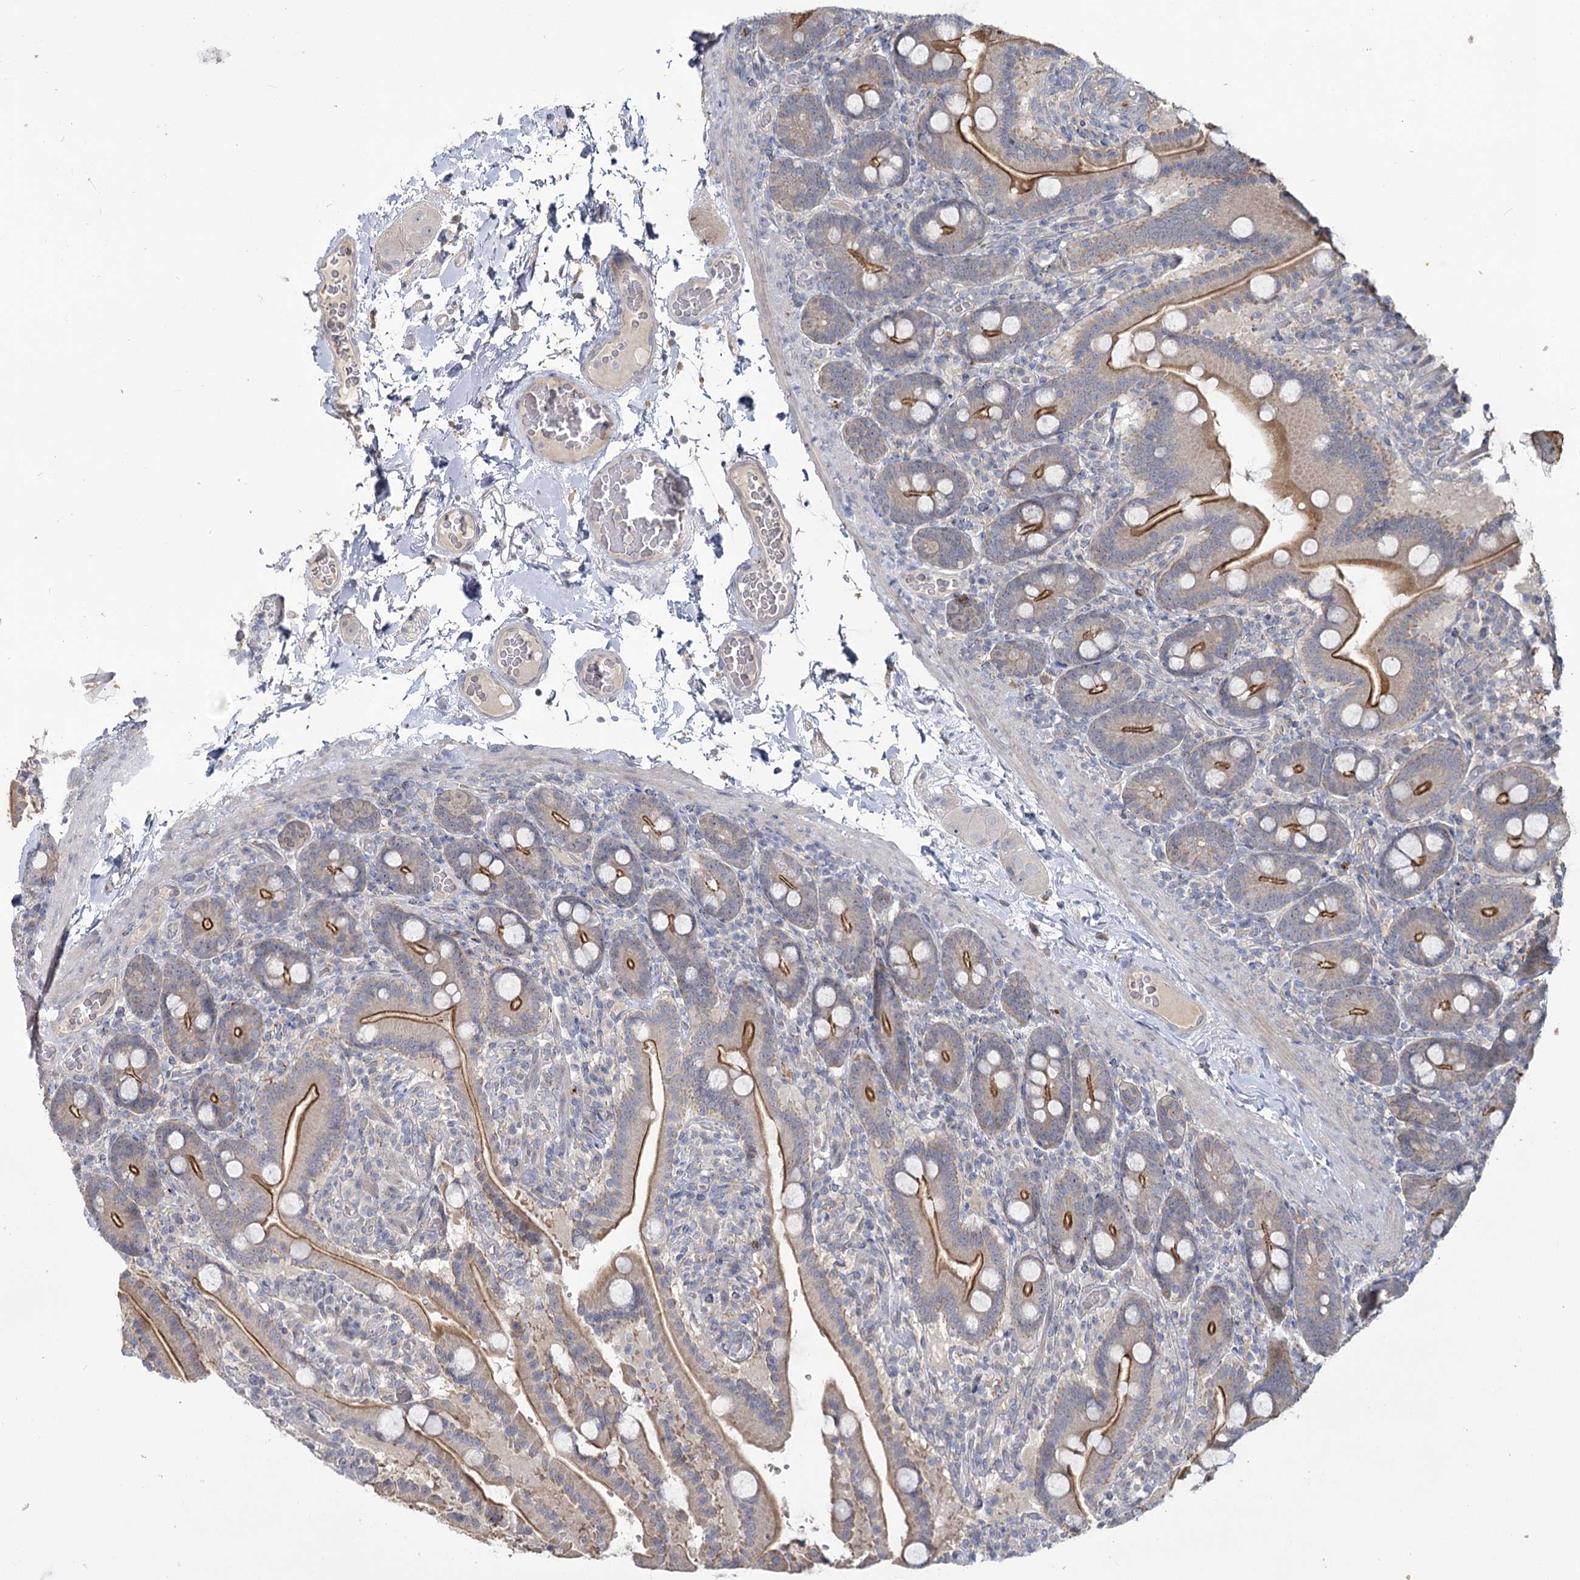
{"staining": {"intensity": "moderate", "quantity": ">75%", "location": "cytoplasmic/membranous"}, "tissue": "duodenum", "cell_type": "Glandular cells", "image_type": "normal", "snomed": [{"axis": "morphology", "description": "Normal tissue, NOS"}, {"axis": "topography", "description": "Duodenum"}], "caption": "This image reveals immunohistochemistry staining of benign human duodenum, with medium moderate cytoplasmic/membranous positivity in about >75% of glandular cells.", "gene": "ANGPTL5", "patient": {"sex": "male", "age": 55}}